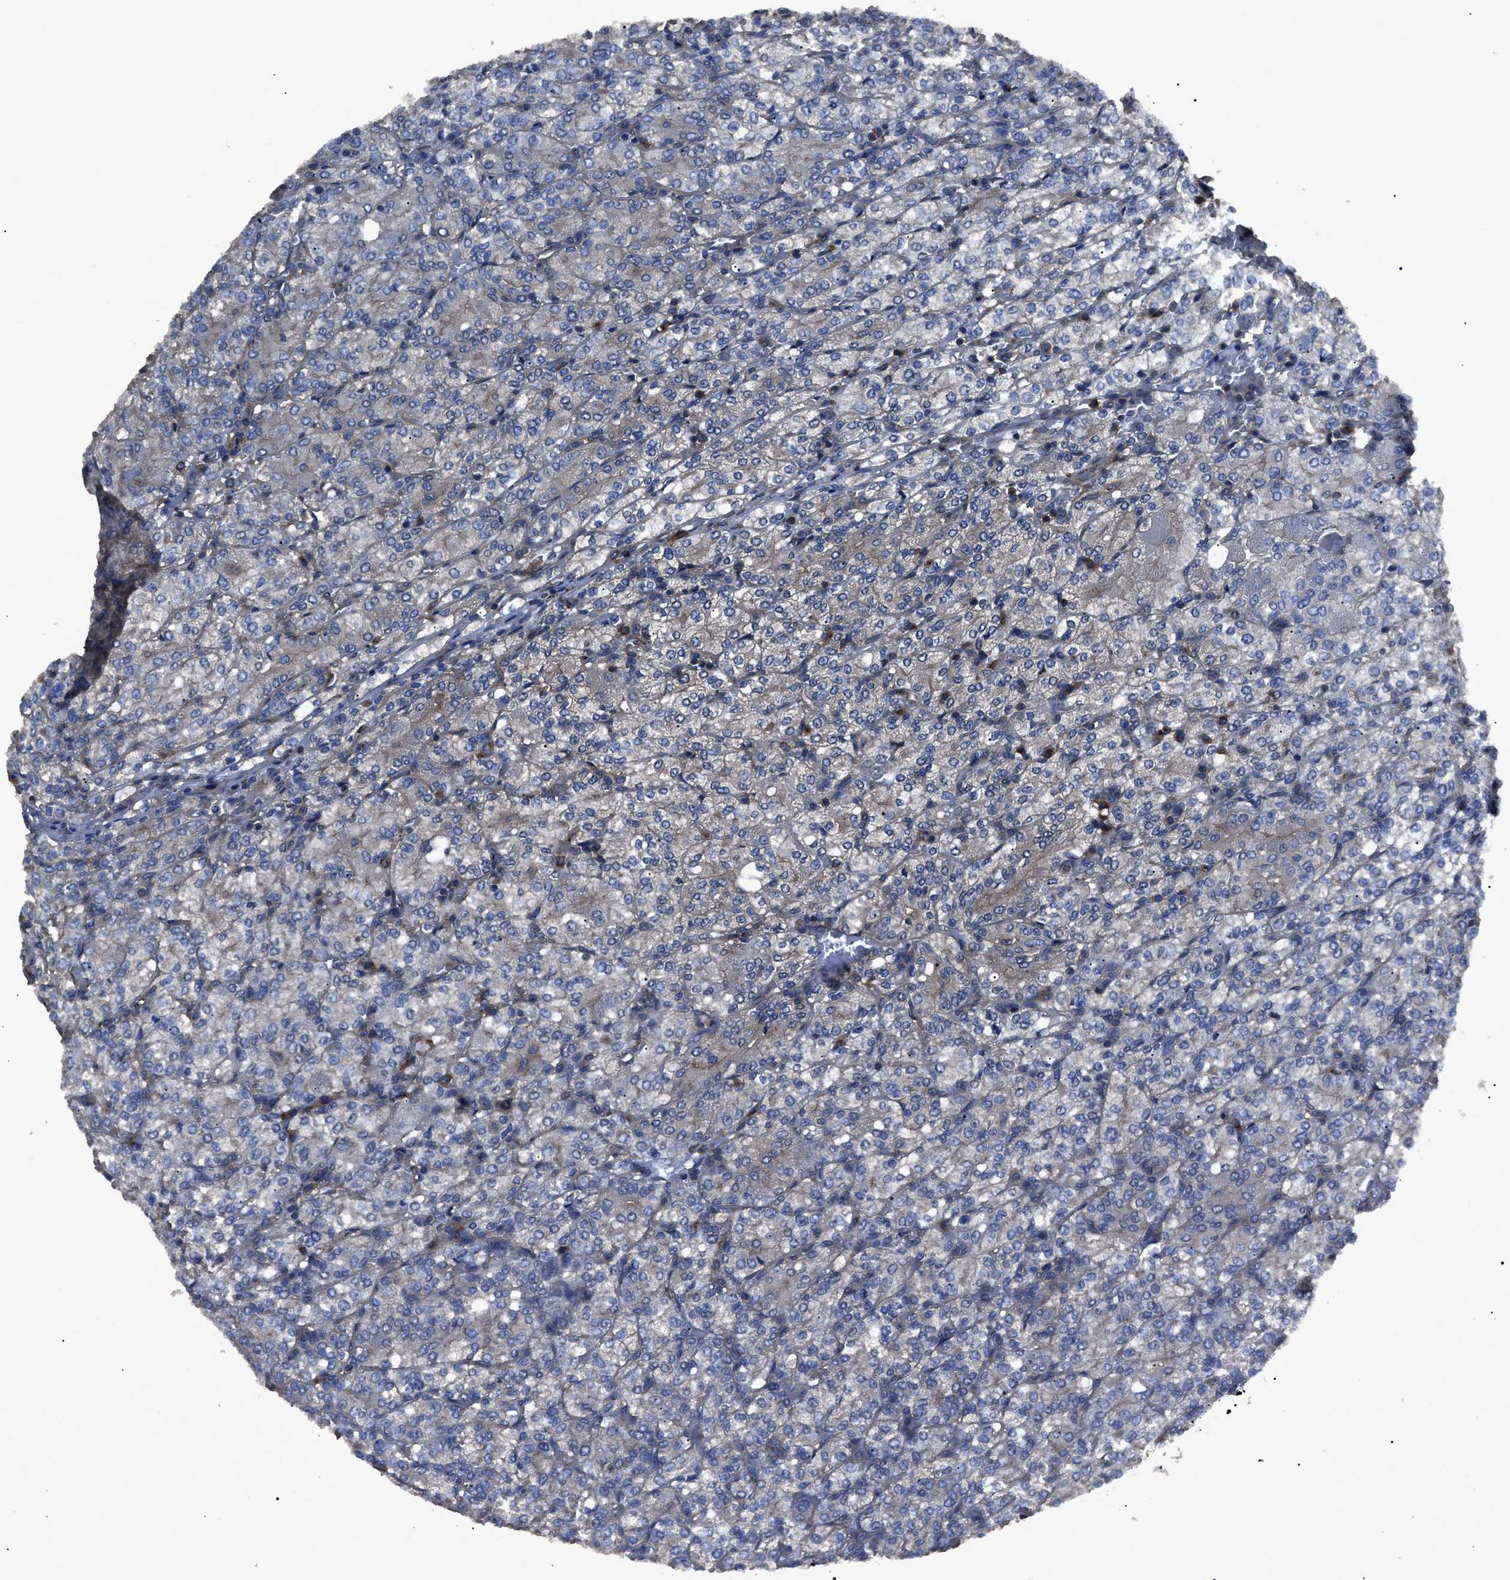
{"staining": {"intensity": "negative", "quantity": "none", "location": "none"}, "tissue": "renal cancer", "cell_type": "Tumor cells", "image_type": "cancer", "snomed": [{"axis": "morphology", "description": "Adenocarcinoma, NOS"}, {"axis": "topography", "description": "Kidney"}], "caption": "There is no significant staining in tumor cells of renal cancer (adenocarcinoma).", "gene": "RNF216", "patient": {"sex": "male", "age": 77}}